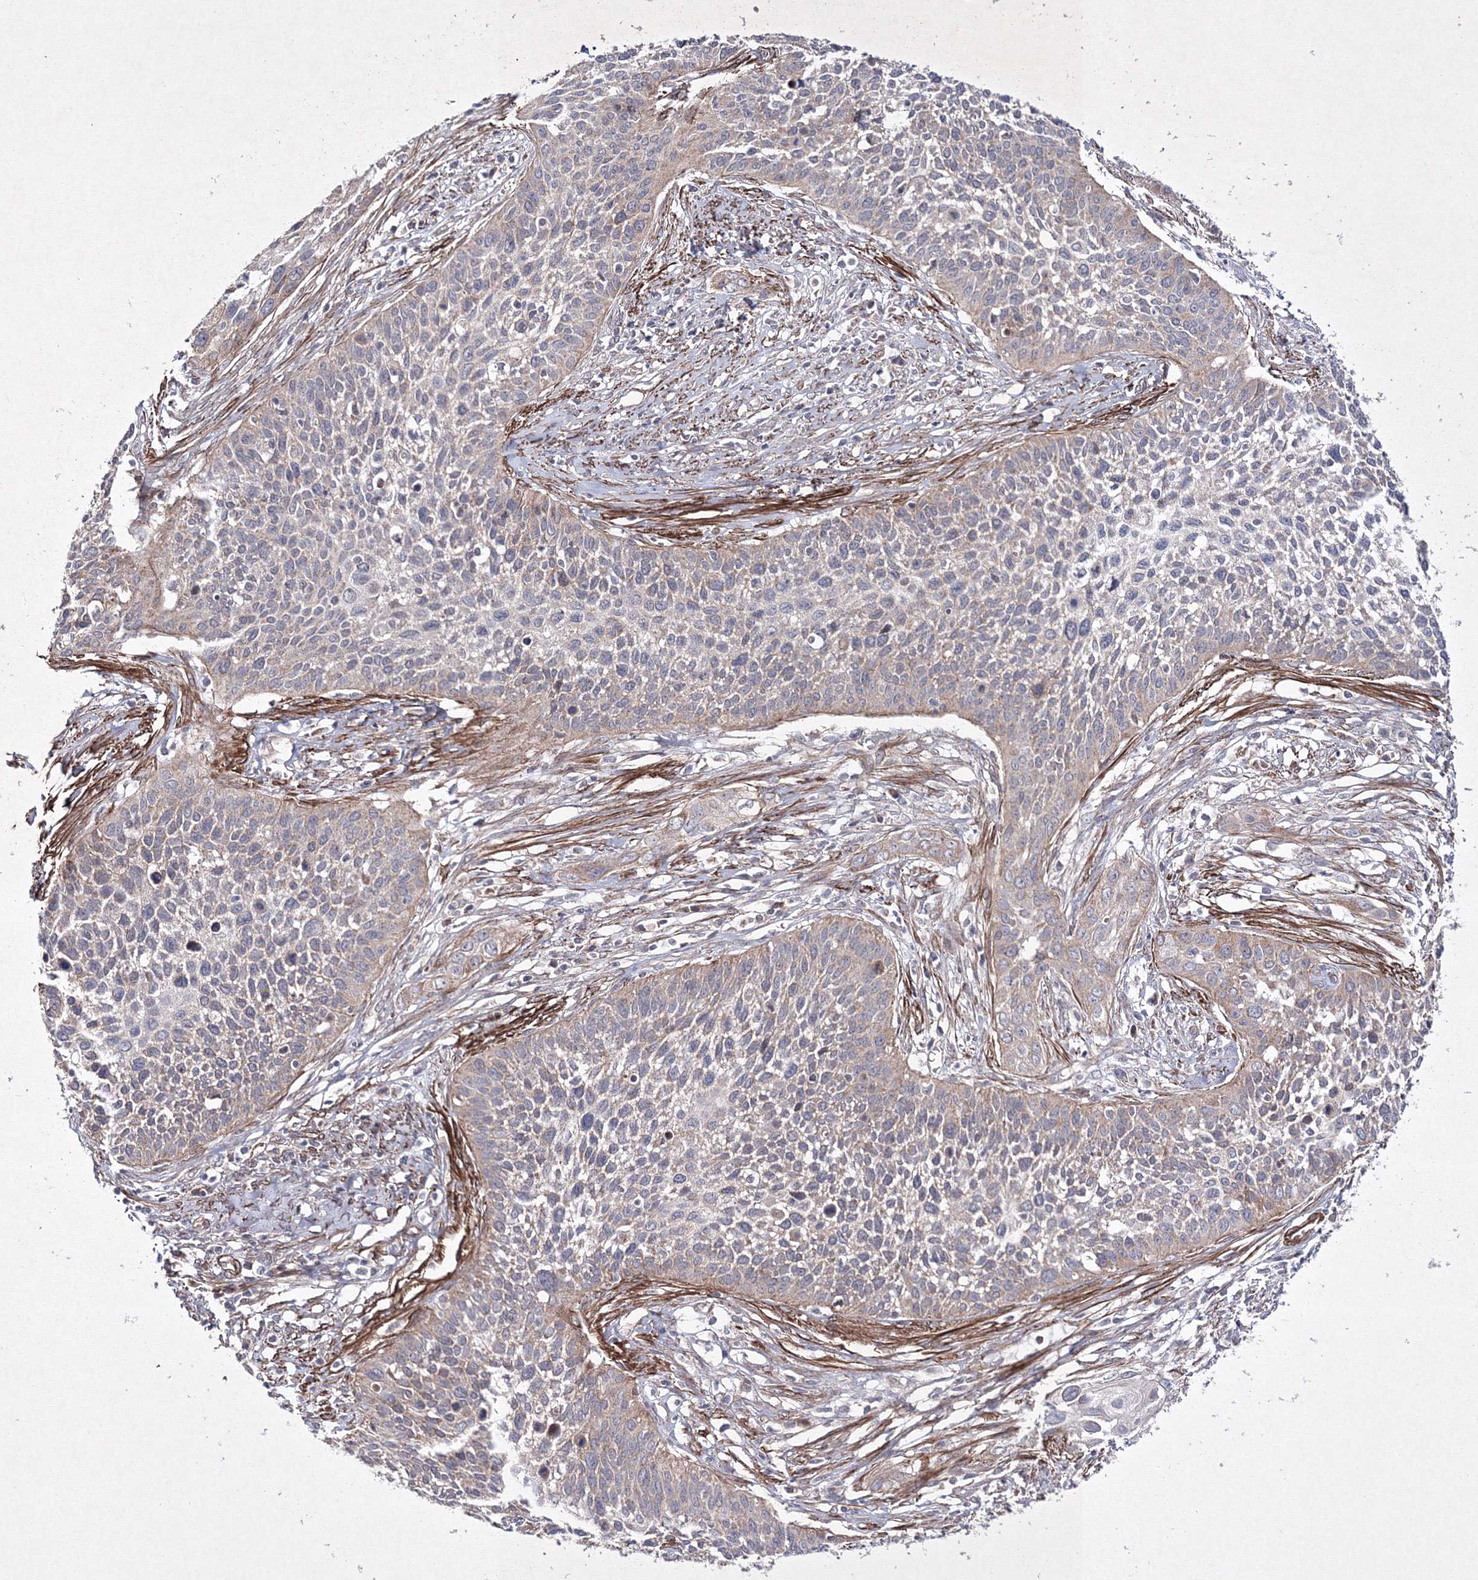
{"staining": {"intensity": "weak", "quantity": "25%-75%", "location": "cytoplasmic/membranous"}, "tissue": "cervical cancer", "cell_type": "Tumor cells", "image_type": "cancer", "snomed": [{"axis": "morphology", "description": "Squamous cell carcinoma, NOS"}, {"axis": "topography", "description": "Cervix"}], "caption": "Immunohistochemical staining of human squamous cell carcinoma (cervical) exhibits low levels of weak cytoplasmic/membranous protein positivity in approximately 25%-75% of tumor cells. The staining was performed using DAB (3,3'-diaminobenzidine), with brown indicating positive protein expression. Nuclei are stained blue with hematoxylin.", "gene": "GFM1", "patient": {"sex": "female", "age": 34}}